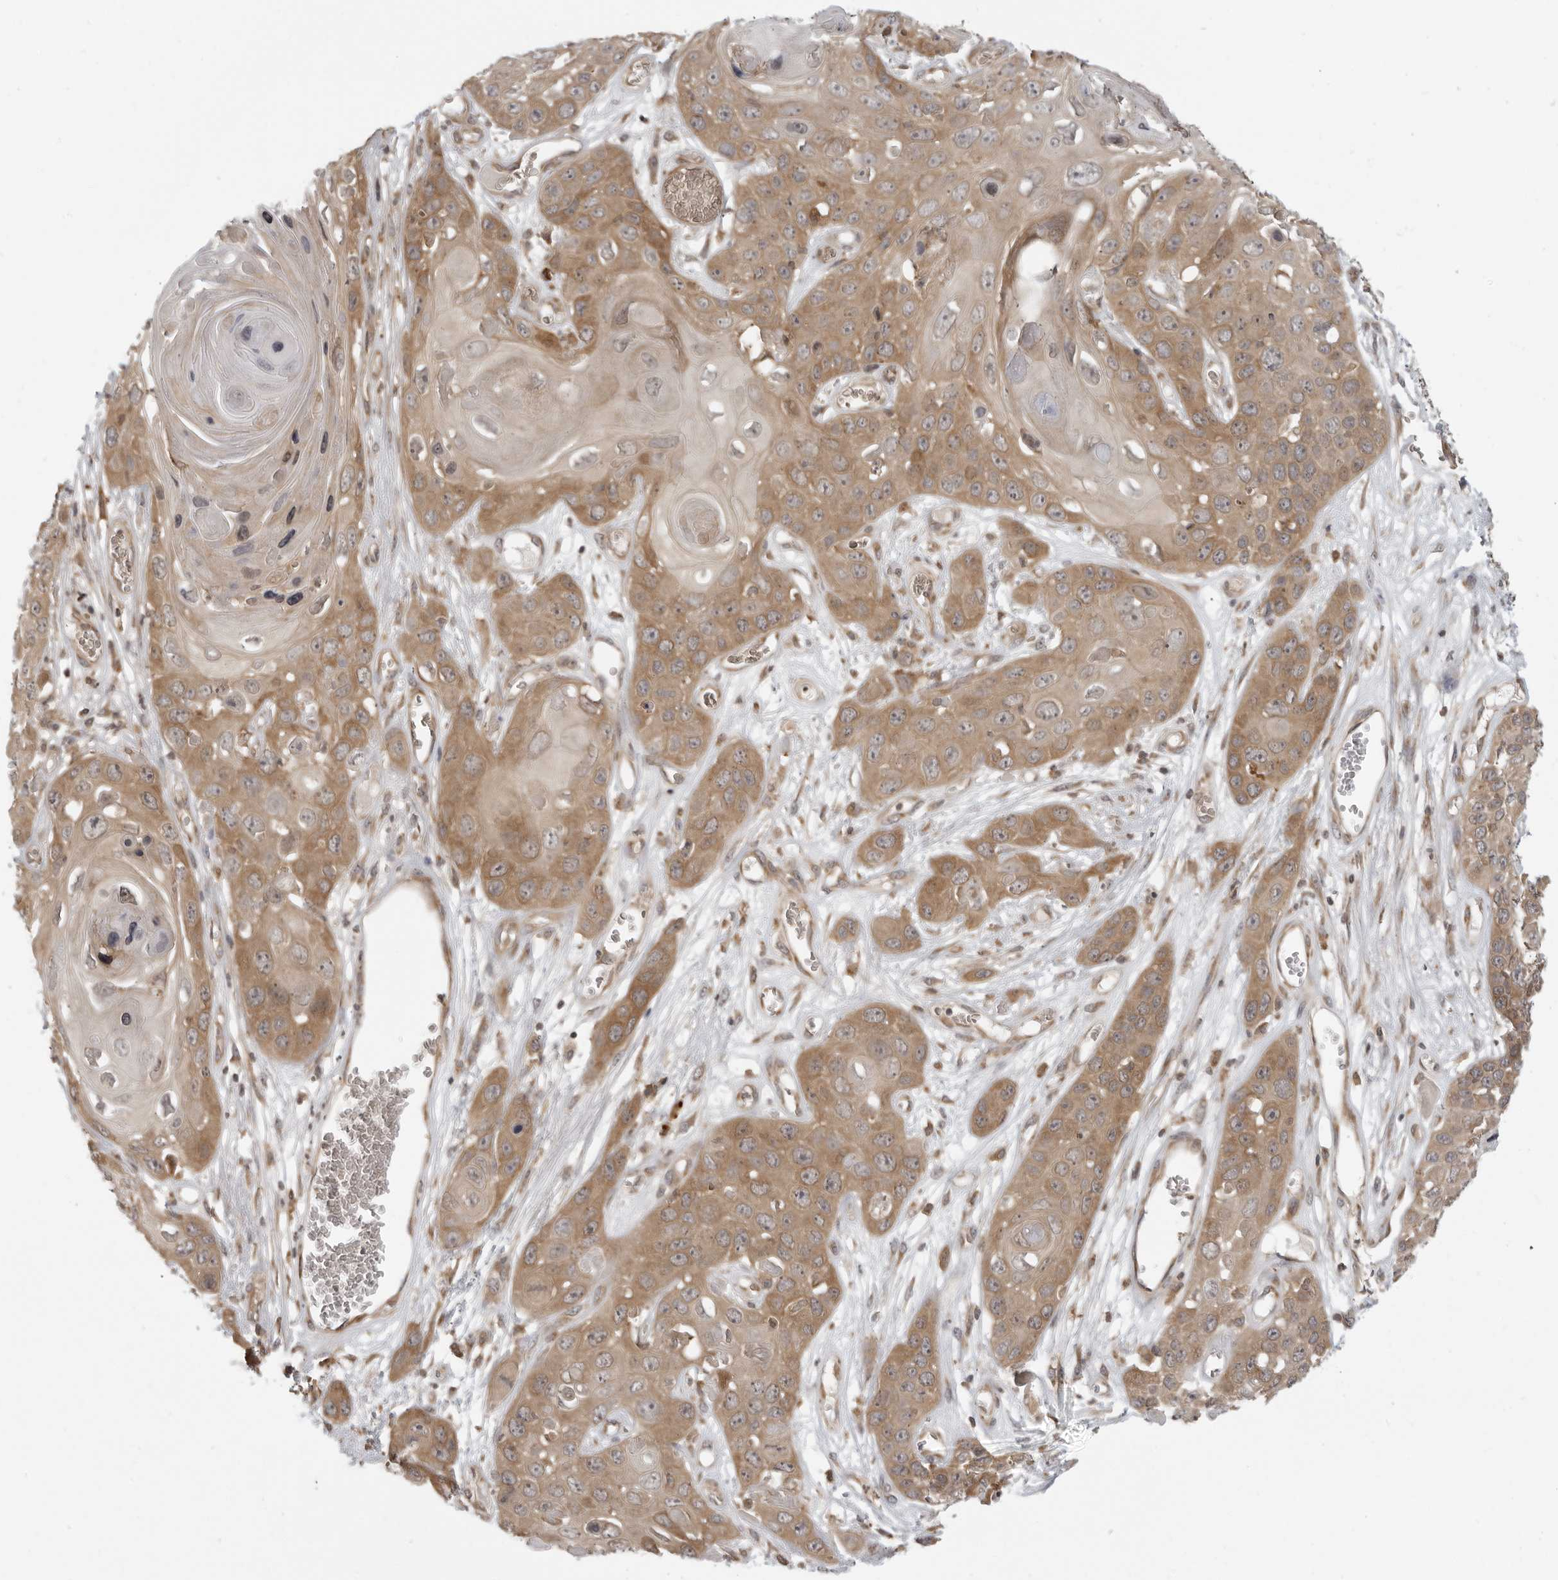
{"staining": {"intensity": "moderate", "quantity": ">75%", "location": "cytoplasmic/membranous"}, "tissue": "skin cancer", "cell_type": "Tumor cells", "image_type": "cancer", "snomed": [{"axis": "morphology", "description": "Squamous cell carcinoma, NOS"}, {"axis": "topography", "description": "Skin"}], "caption": "Skin squamous cell carcinoma tissue shows moderate cytoplasmic/membranous positivity in about >75% of tumor cells, visualized by immunohistochemistry.", "gene": "PRRC2A", "patient": {"sex": "male", "age": 55}}